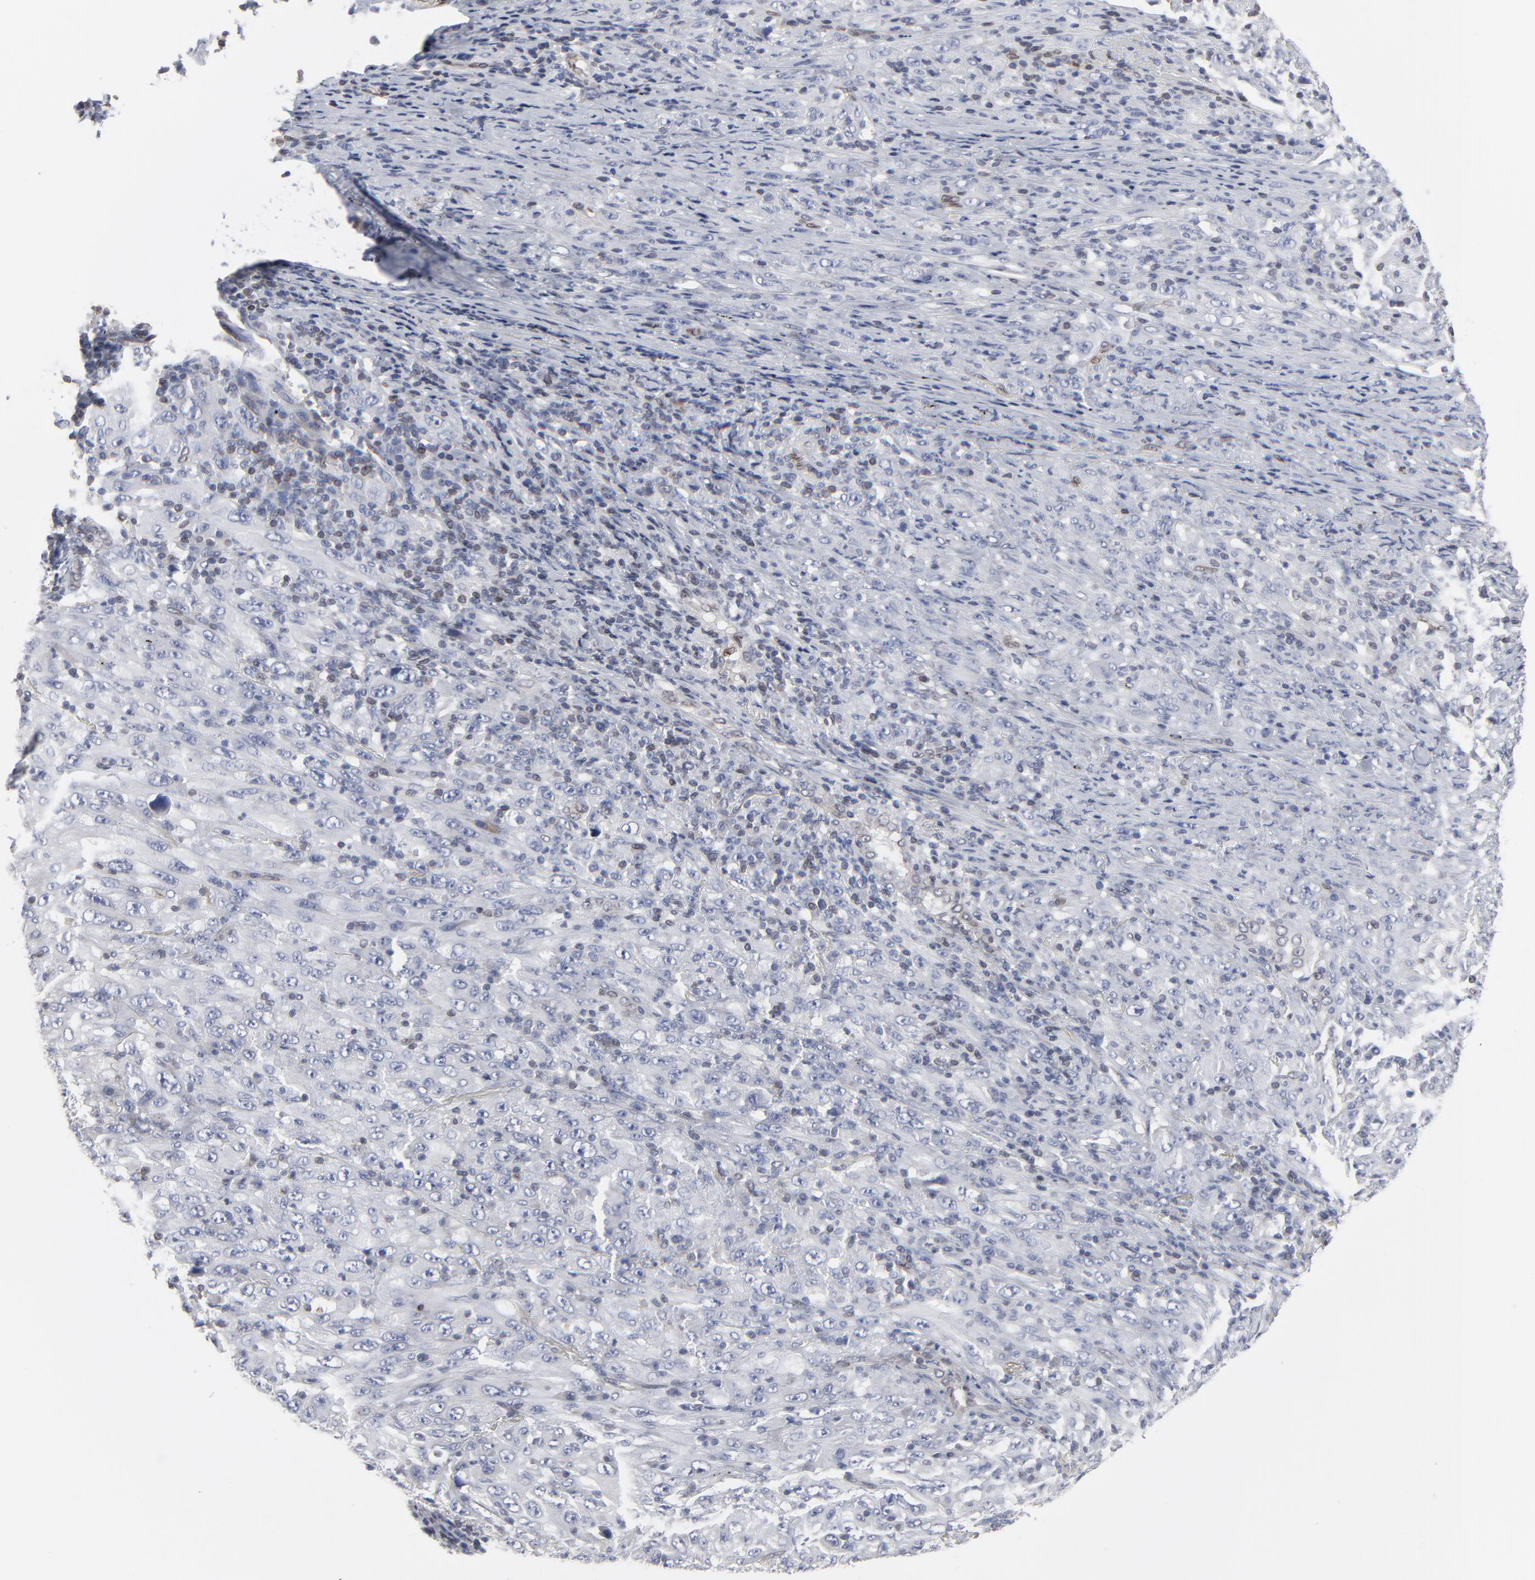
{"staining": {"intensity": "negative", "quantity": "none", "location": "none"}, "tissue": "melanoma", "cell_type": "Tumor cells", "image_type": "cancer", "snomed": [{"axis": "morphology", "description": "Malignant melanoma, Metastatic site"}, {"axis": "topography", "description": "Skin"}], "caption": "A micrograph of human malignant melanoma (metastatic site) is negative for staining in tumor cells.", "gene": "SYNE2", "patient": {"sex": "female", "age": 56}}